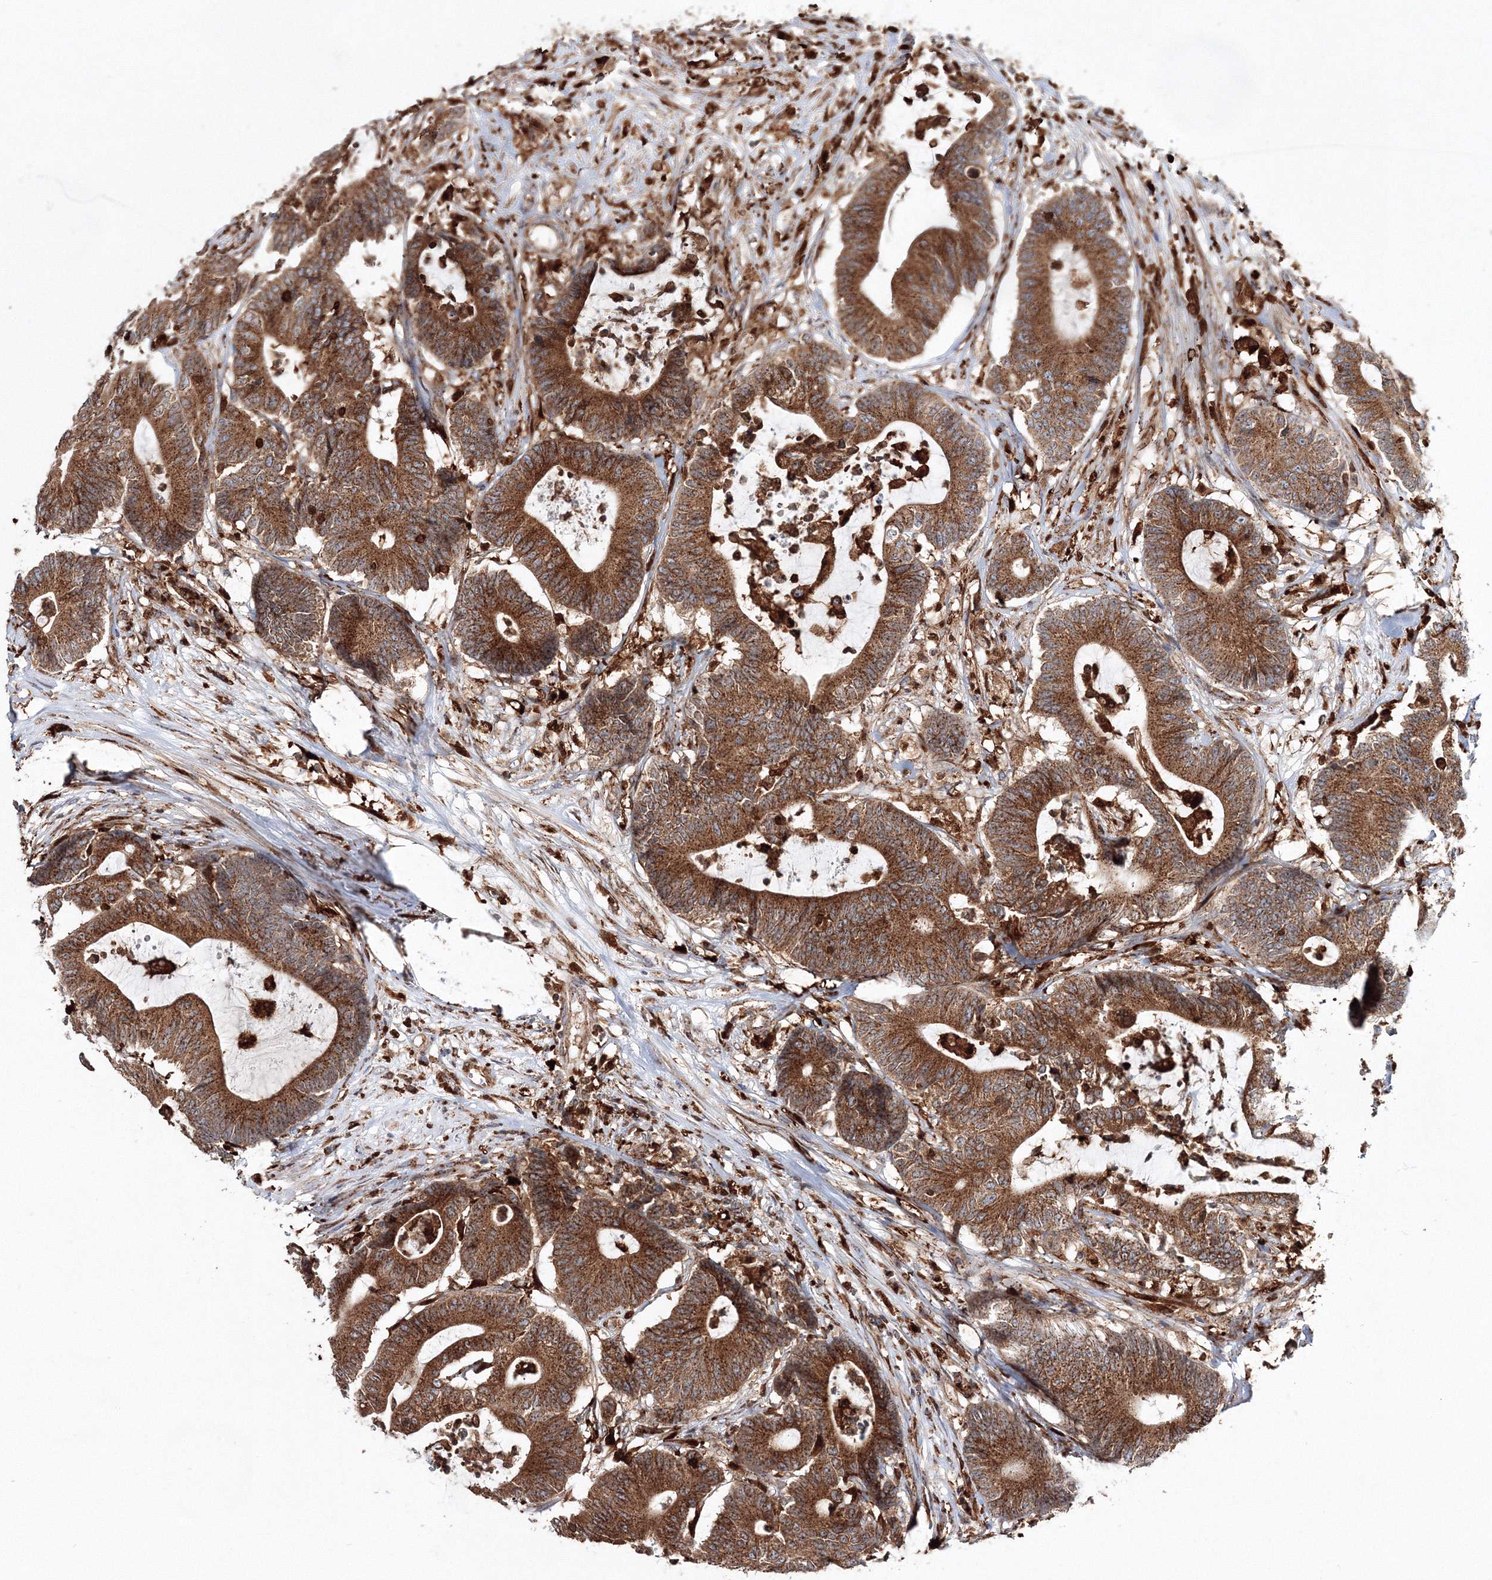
{"staining": {"intensity": "strong", "quantity": ">75%", "location": "cytoplasmic/membranous"}, "tissue": "colorectal cancer", "cell_type": "Tumor cells", "image_type": "cancer", "snomed": [{"axis": "morphology", "description": "Adenocarcinoma, NOS"}, {"axis": "topography", "description": "Colon"}], "caption": "A high-resolution image shows IHC staining of adenocarcinoma (colorectal), which displays strong cytoplasmic/membranous positivity in about >75% of tumor cells. Immunohistochemistry stains the protein of interest in brown and the nuclei are stained blue.", "gene": "ARCN1", "patient": {"sex": "female", "age": 84}}